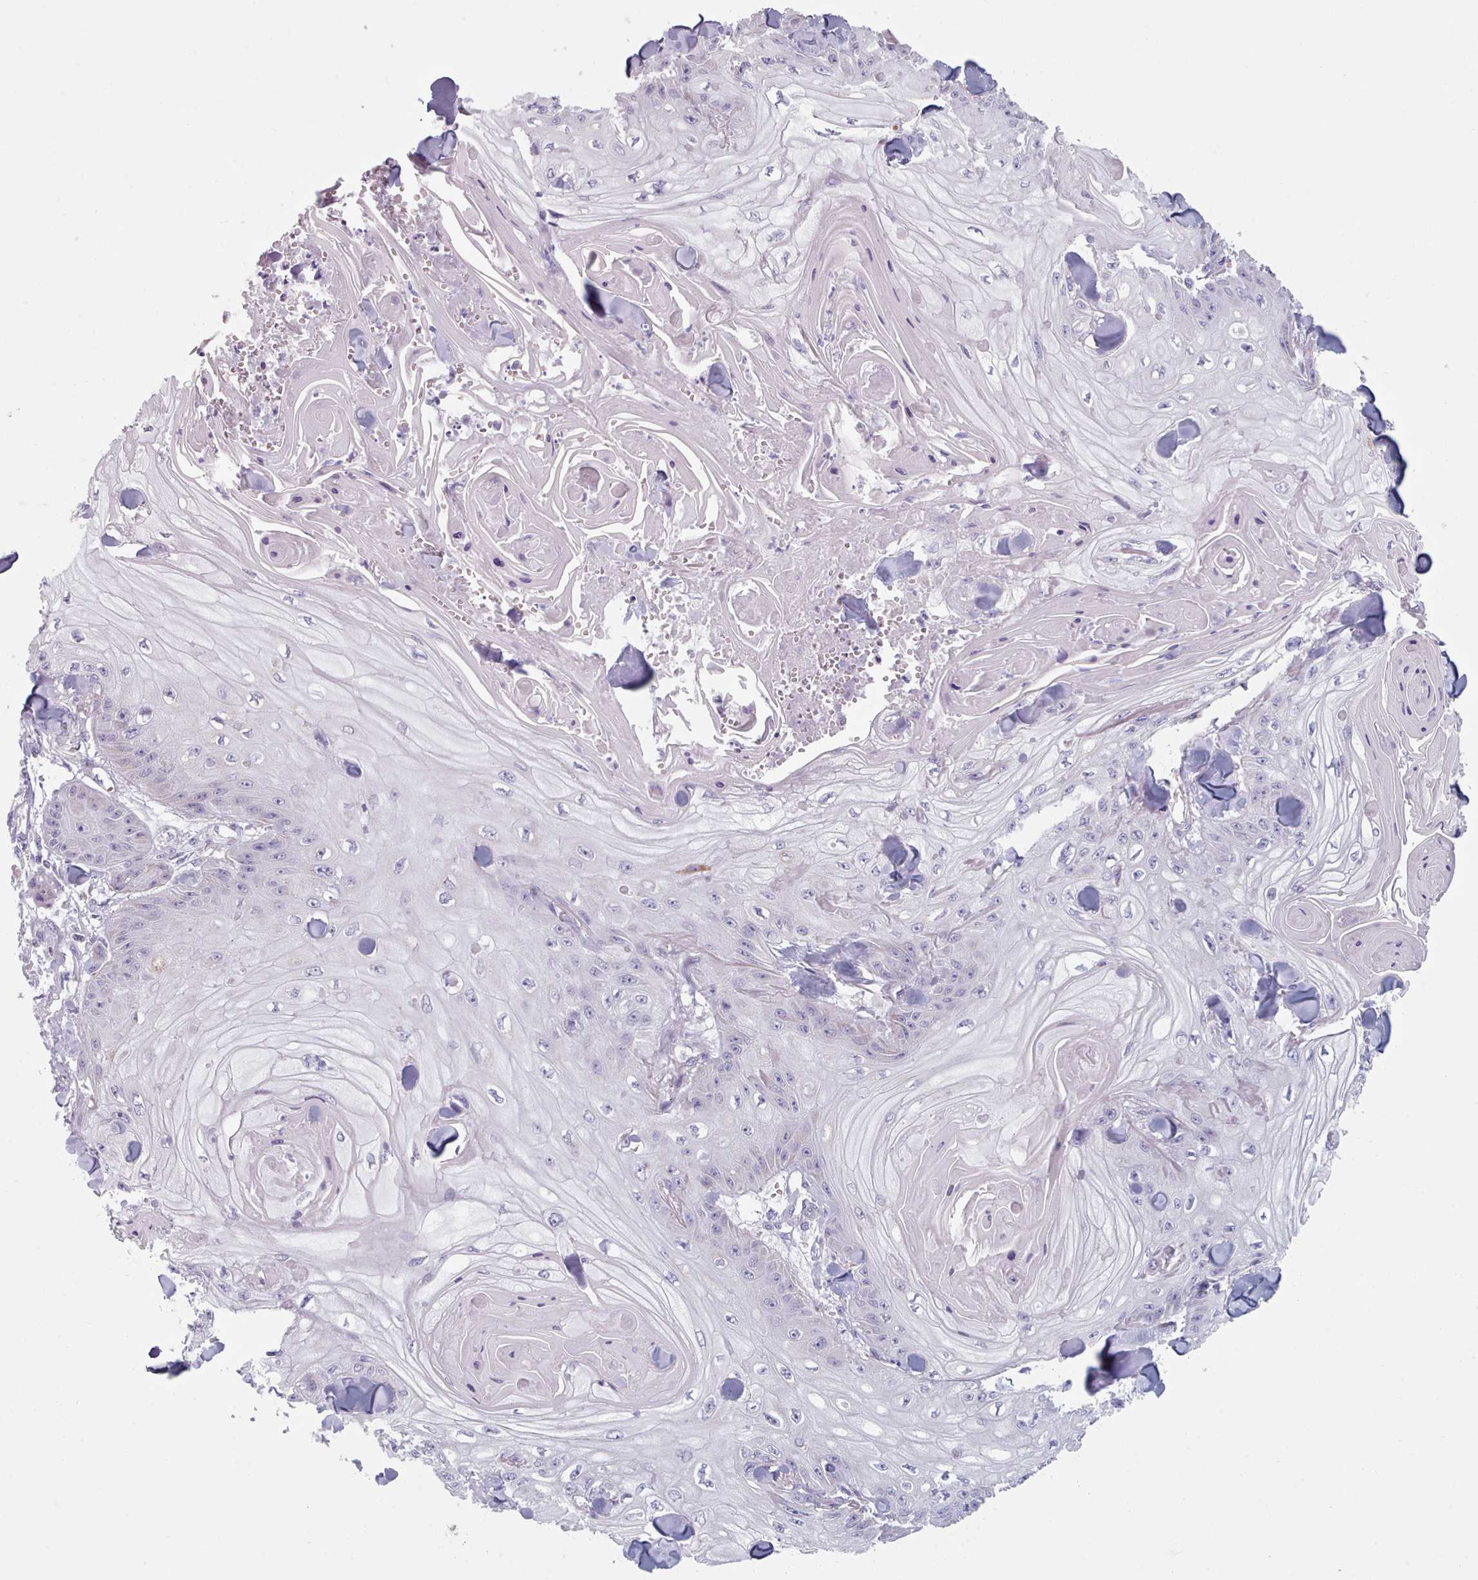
{"staining": {"intensity": "negative", "quantity": "none", "location": "none"}, "tissue": "skin cancer", "cell_type": "Tumor cells", "image_type": "cancer", "snomed": [{"axis": "morphology", "description": "Squamous cell carcinoma, NOS"}, {"axis": "topography", "description": "Skin"}], "caption": "IHC image of skin cancer stained for a protein (brown), which demonstrates no staining in tumor cells. Brightfield microscopy of immunohistochemistry stained with DAB (3,3'-diaminobenzidine) (brown) and hematoxylin (blue), captured at high magnification.", "gene": "FAM170B", "patient": {"sex": "male", "age": 74}}